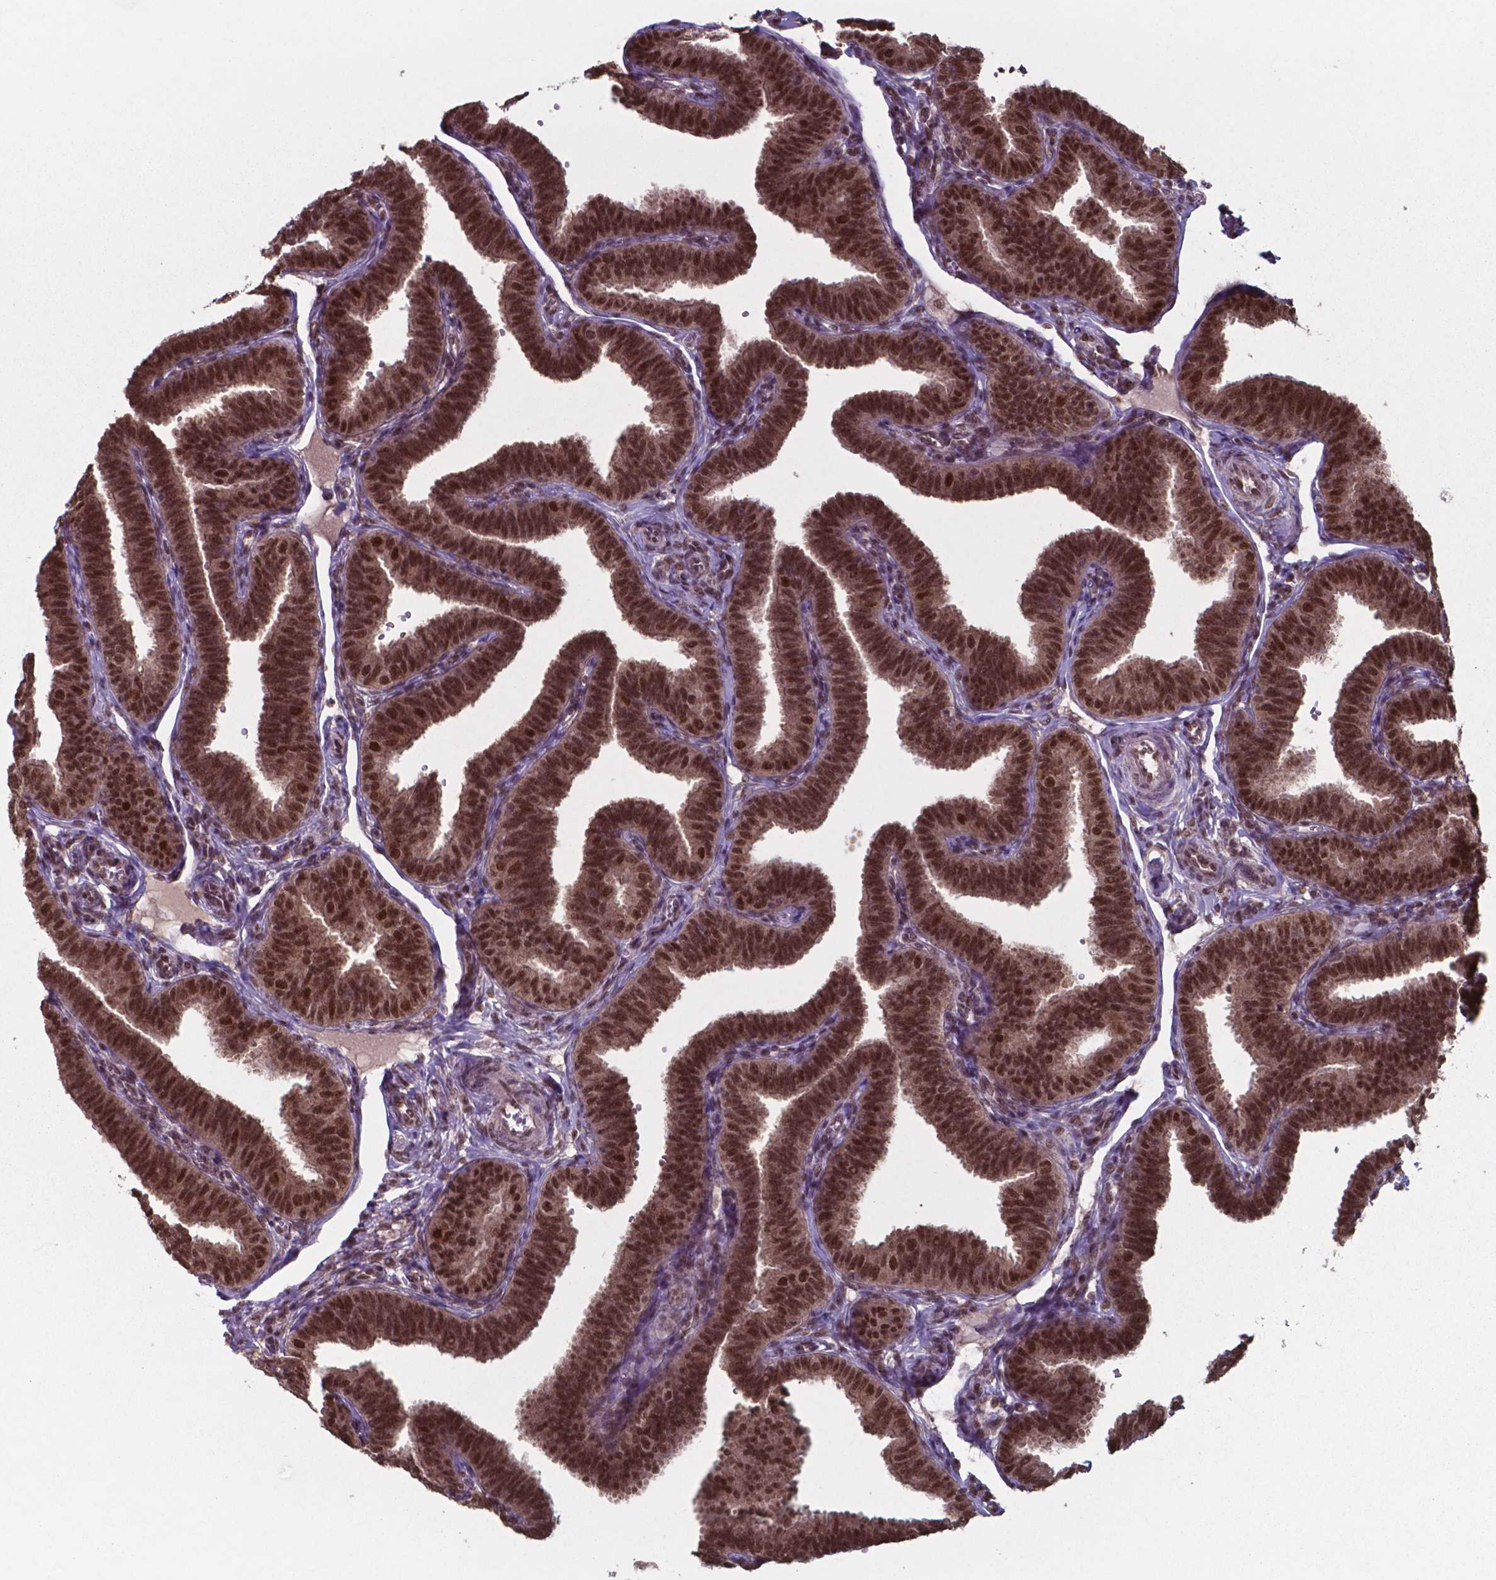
{"staining": {"intensity": "strong", "quantity": ">75%", "location": "cytoplasmic/membranous,nuclear"}, "tissue": "fallopian tube", "cell_type": "Glandular cells", "image_type": "normal", "snomed": [{"axis": "morphology", "description": "Normal tissue, NOS"}, {"axis": "topography", "description": "Fallopian tube"}], "caption": "Normal fallopian tube was stained to show a protein in brown. There is high levels of strong cytoplasmic/membranous,nuclear staining in approximately >75% of glandular cells. (brown staining indicates protein expression, while blue staining denotes nuclei).", "gene": "UBA1", "patient": {"sex": "female", "age": 25}}